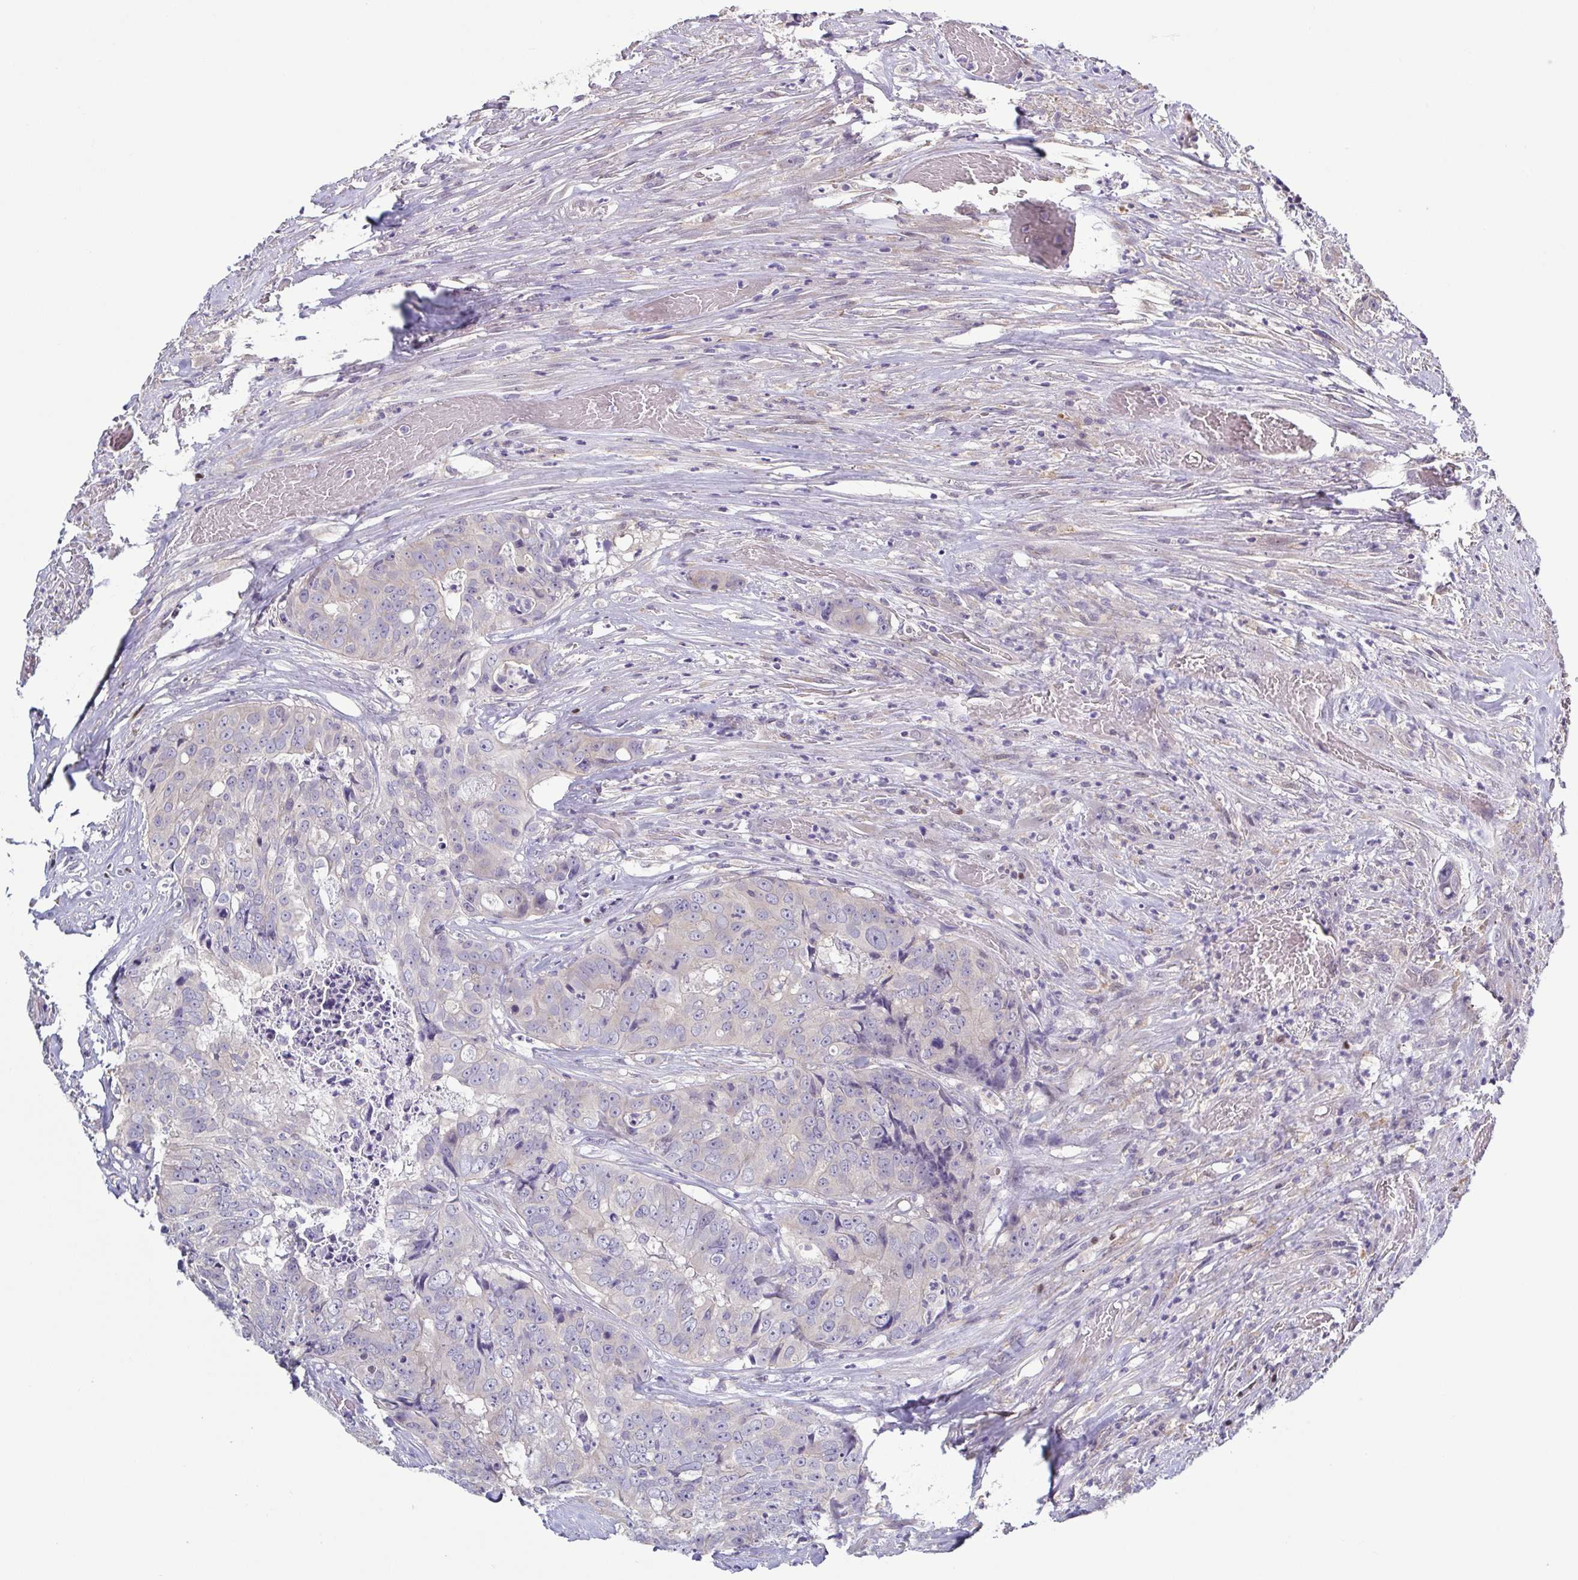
{"staining": {"intensity": "negative", "quantity": "none", "location": "none"}, "tissue": "colorectal cancer", "cell_type": "Tumor cells", "image_type": "cancer", "snomed": [{"axis": "morphology", "description": "Adenocarcinoma, NOS"}, {"axis": "topography", "description": "Rectum"}], "caption": "Immunohistochemistry micrograph of neoplastic tissue: adenocarcinoma (colorectal) stained with DAB reveals no significant protein expression in tumor cells.", "gene": "UBE2Q1", "patient": {"sex": "female", "age": 62}}